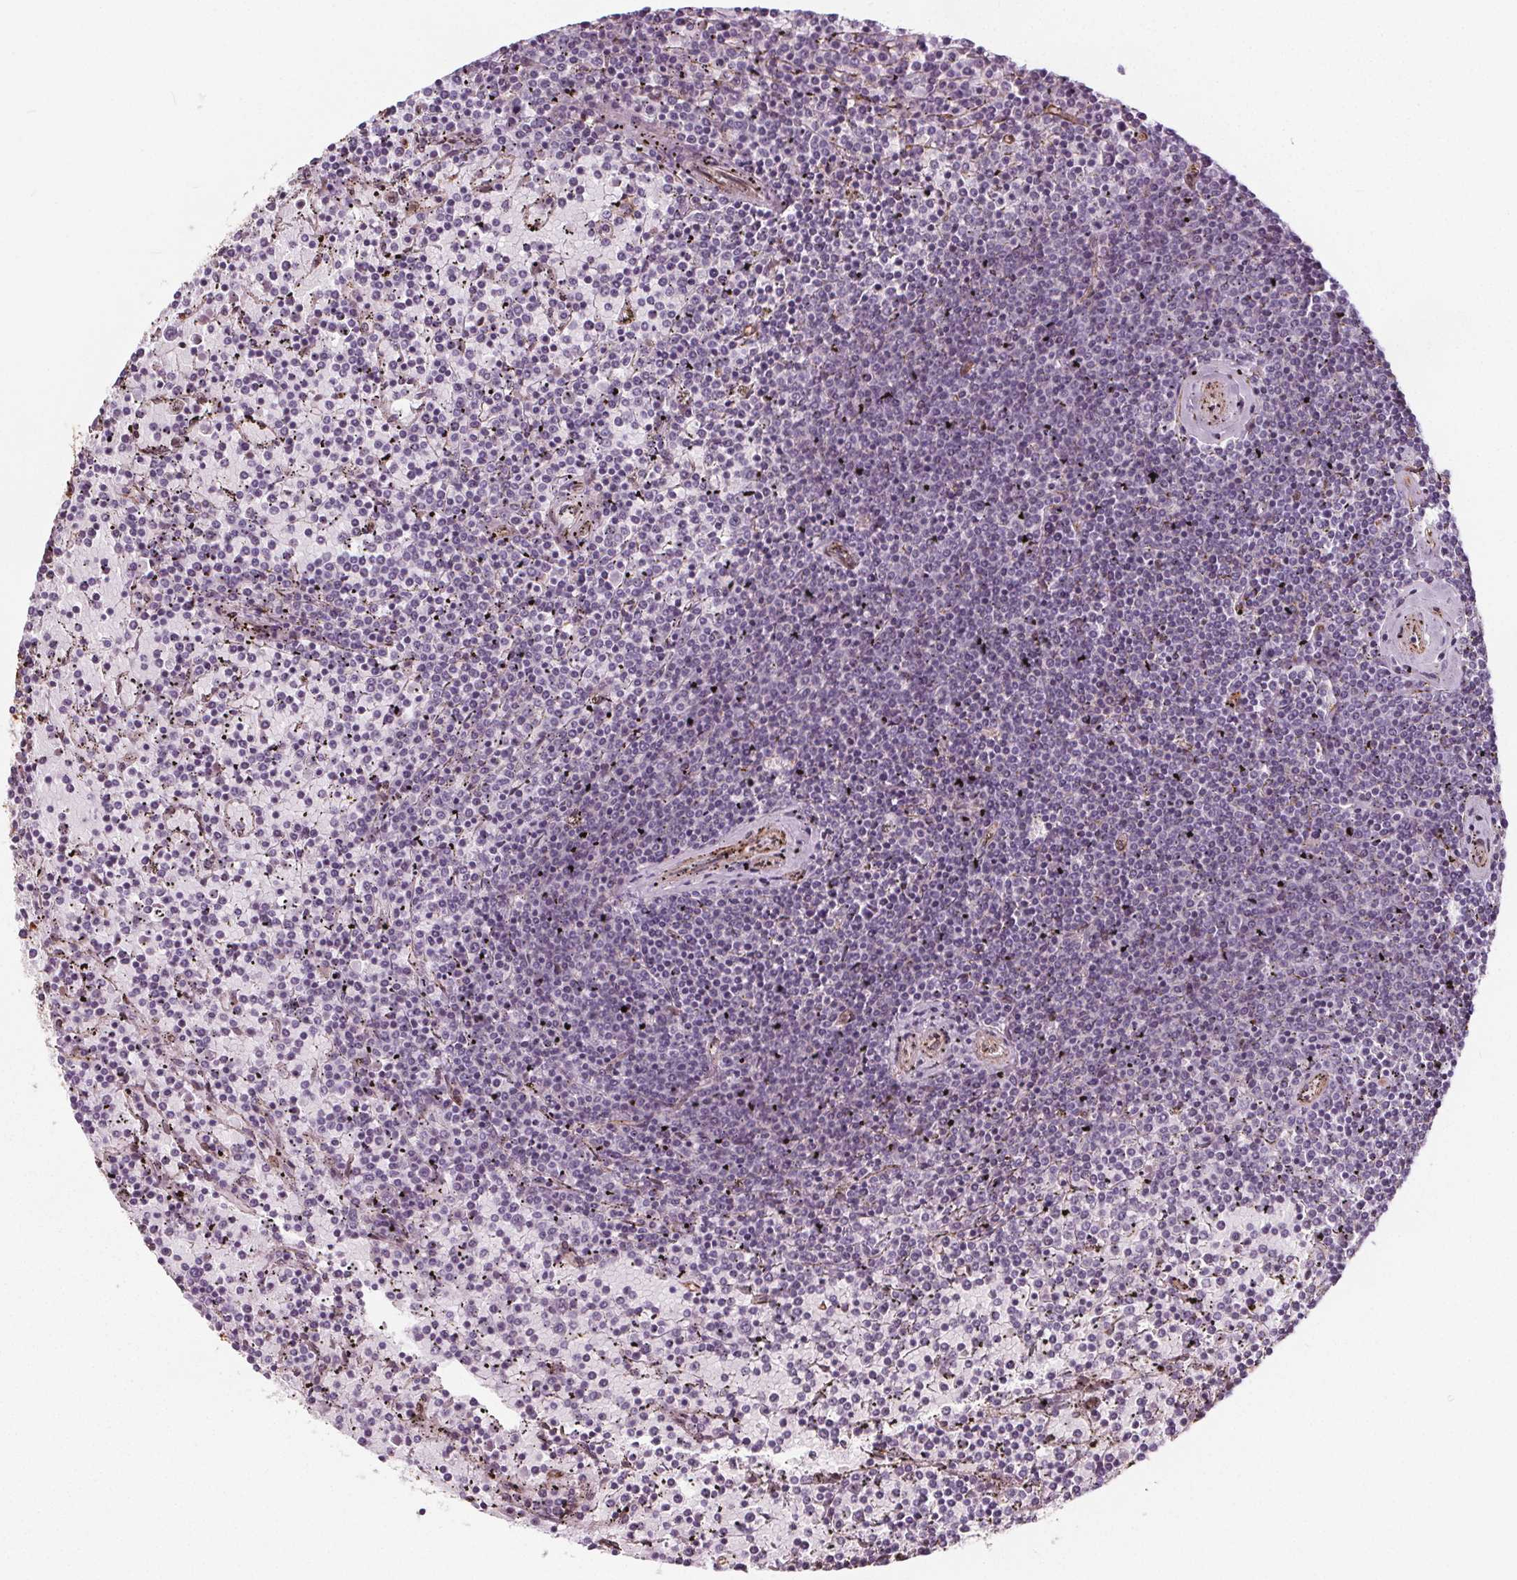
{"staining": {"intensity": "negative", "quantity": "none", "location": "none"}, "tissue": "lymphoma", "cell_type": "Tumor cells", "image_type": "cancer", "snomed": [{"axis": "morphology", "description": "Malignant lymphoma, non-Hodgkin's type, Low grade"}, {"axis": "topography", "description": "Spleen"}], "caption": "Immunohistochemistry image of low-grade malignant lymphoma, non-Hodgkin's type stained for a protein (brown), which demonstrates no staining in tumor cells. (Brightfield microscopy of DAB immunohistochemistry (IHC) at high magnification).", "gene": "HAS1", "patient": {"sex": "female", "age": 77}}